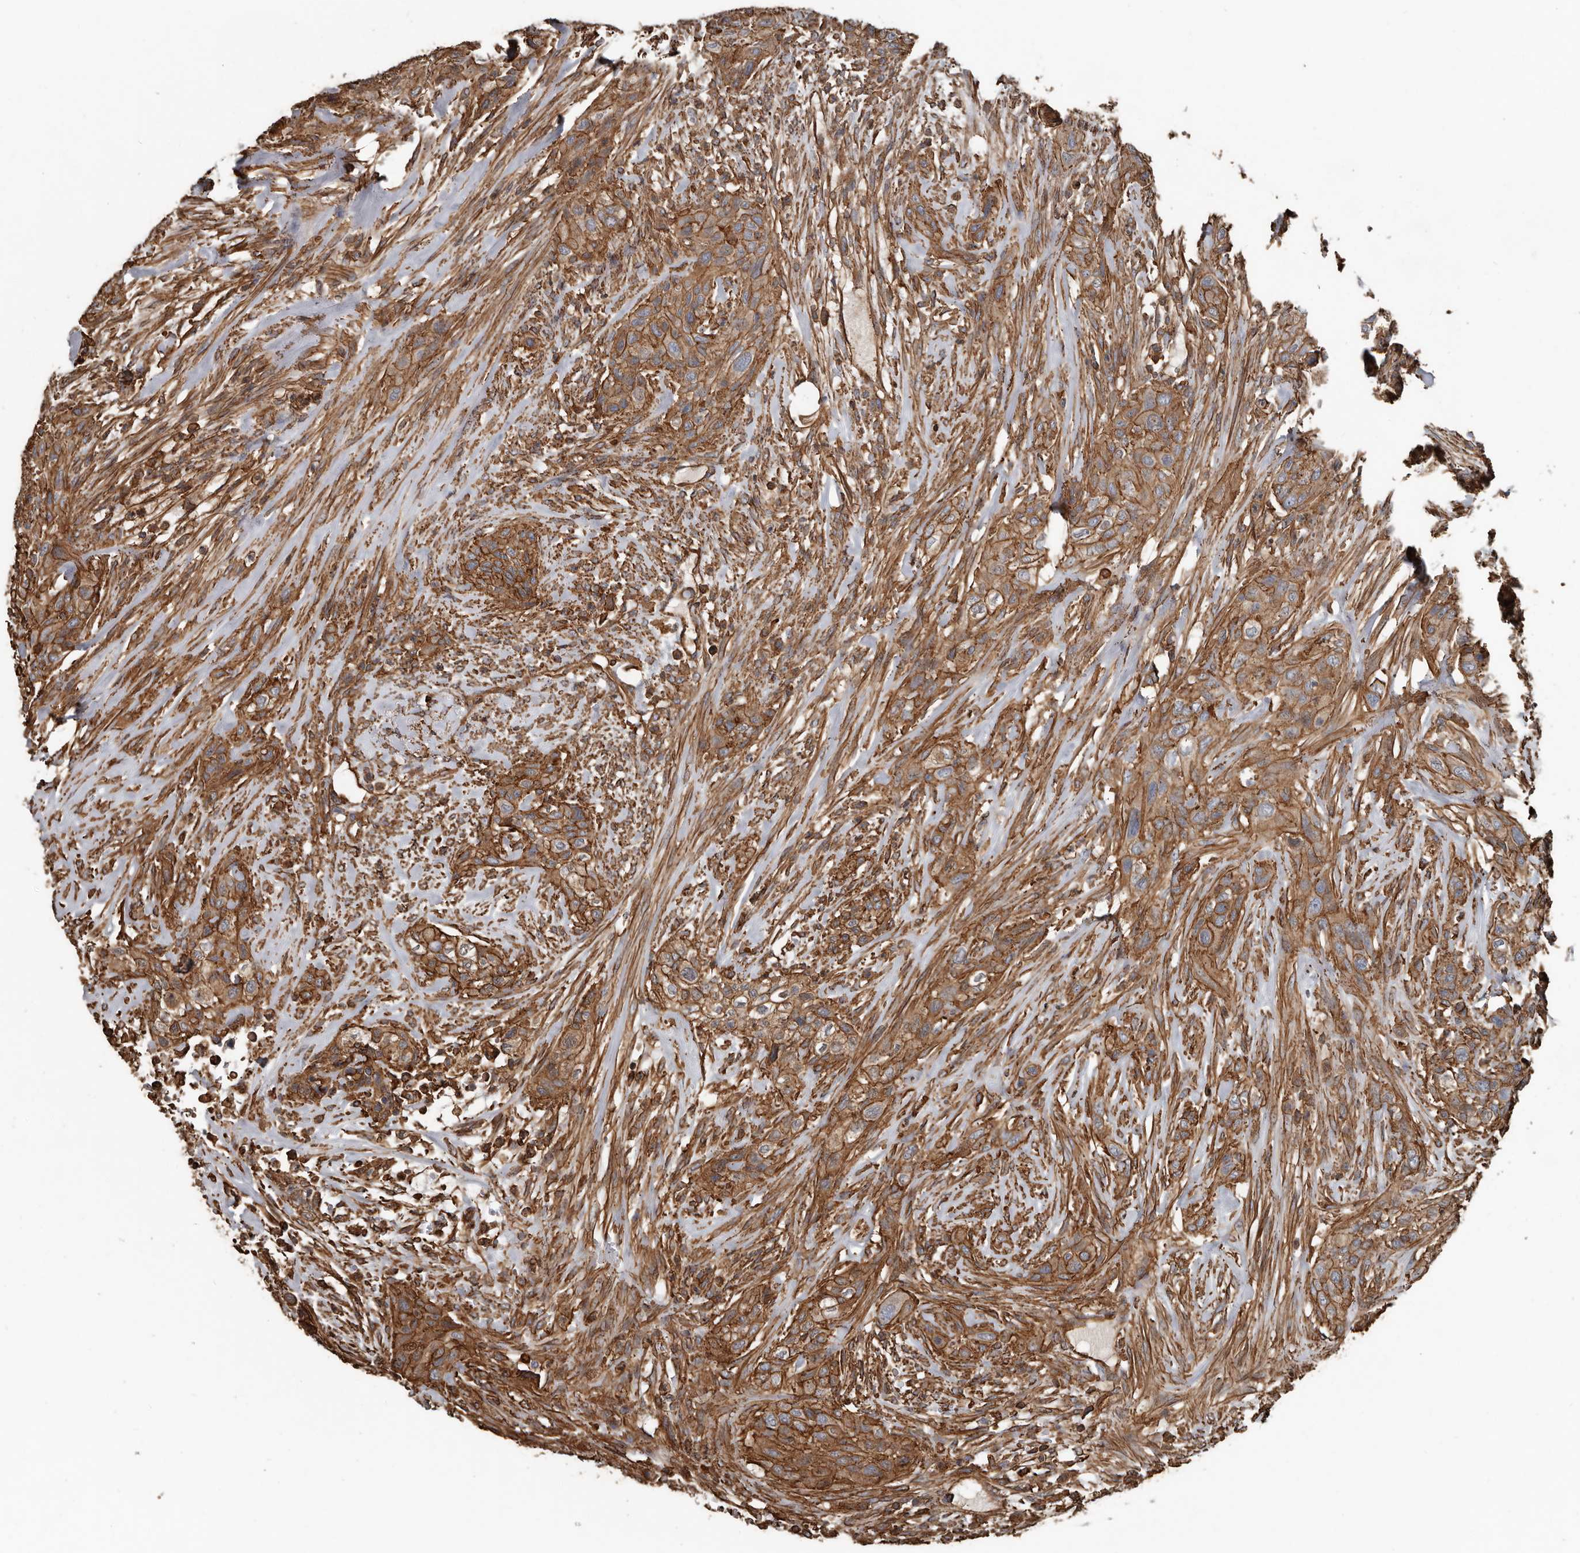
{"staining": {"intensity": "strong", "quantity": ">75%", "location": "cytoplasmic/membranous"}, "tissue": "urothelial cancer", "cell_type": "Tumor cells", "image_type": "cancer", "snomed": [{"axis": "morphology", "description": "Urothelial carcinoma, High grade"}, {"axis": "topography", "description": "Urinary bladder"}], "caption": "The micrograph shows staining of urothelial cancer, revealing strong cytoplasmic/membranous protein staining (brown color) within tumor cells. The protein is stained brown, and the nuclei are stained in blue (DAB (3,3'-diaminobenzidine) IHC with brightfield microscopy, high magnification).", "gene": "DENND6B", "patient": {"sex": "male", "age": 35}}